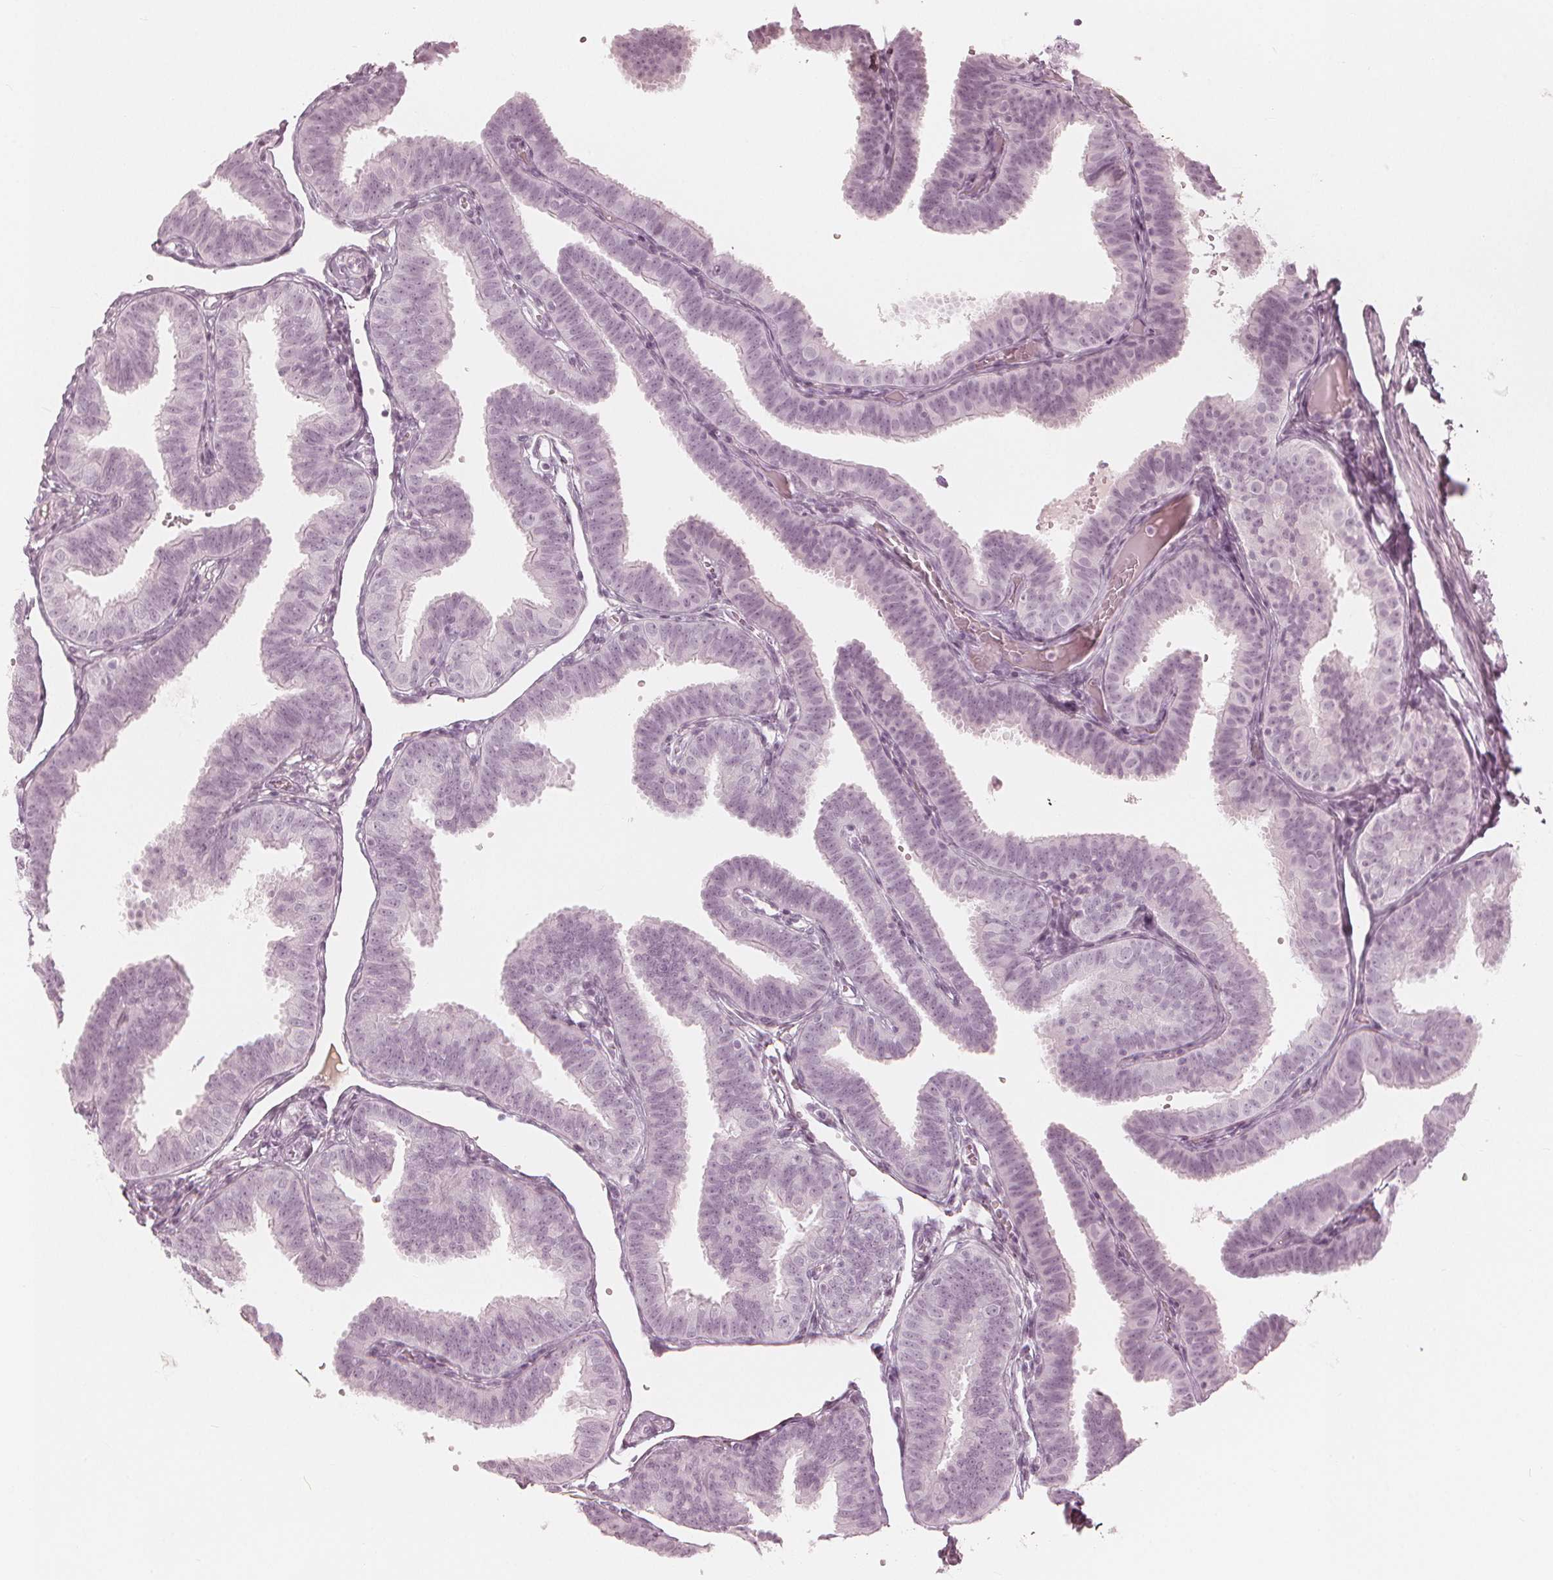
{"staining": {"intensity": "weak", "quantity": "<25%", "location": "cytoplasmic/membranous"}, "tissue": "fallopian tube", "cell_type": "Glandular cells", "image_type": "normal", "snomed": [{"axis": "morphology", "description": "Normal tissue, NOS"}, {"axis": "topography", "description": "Fallopian tube"}], "caption": "Unremarkable fallopian tube was stained to show a protein in brown. There is no significant staining in glandular cells. (DAB immunohistochemistry (IHC) visualized using brightfield microscopy, high magnification).", "gene": "PAEP", "patient": {"sex": "female", "age": 25}}